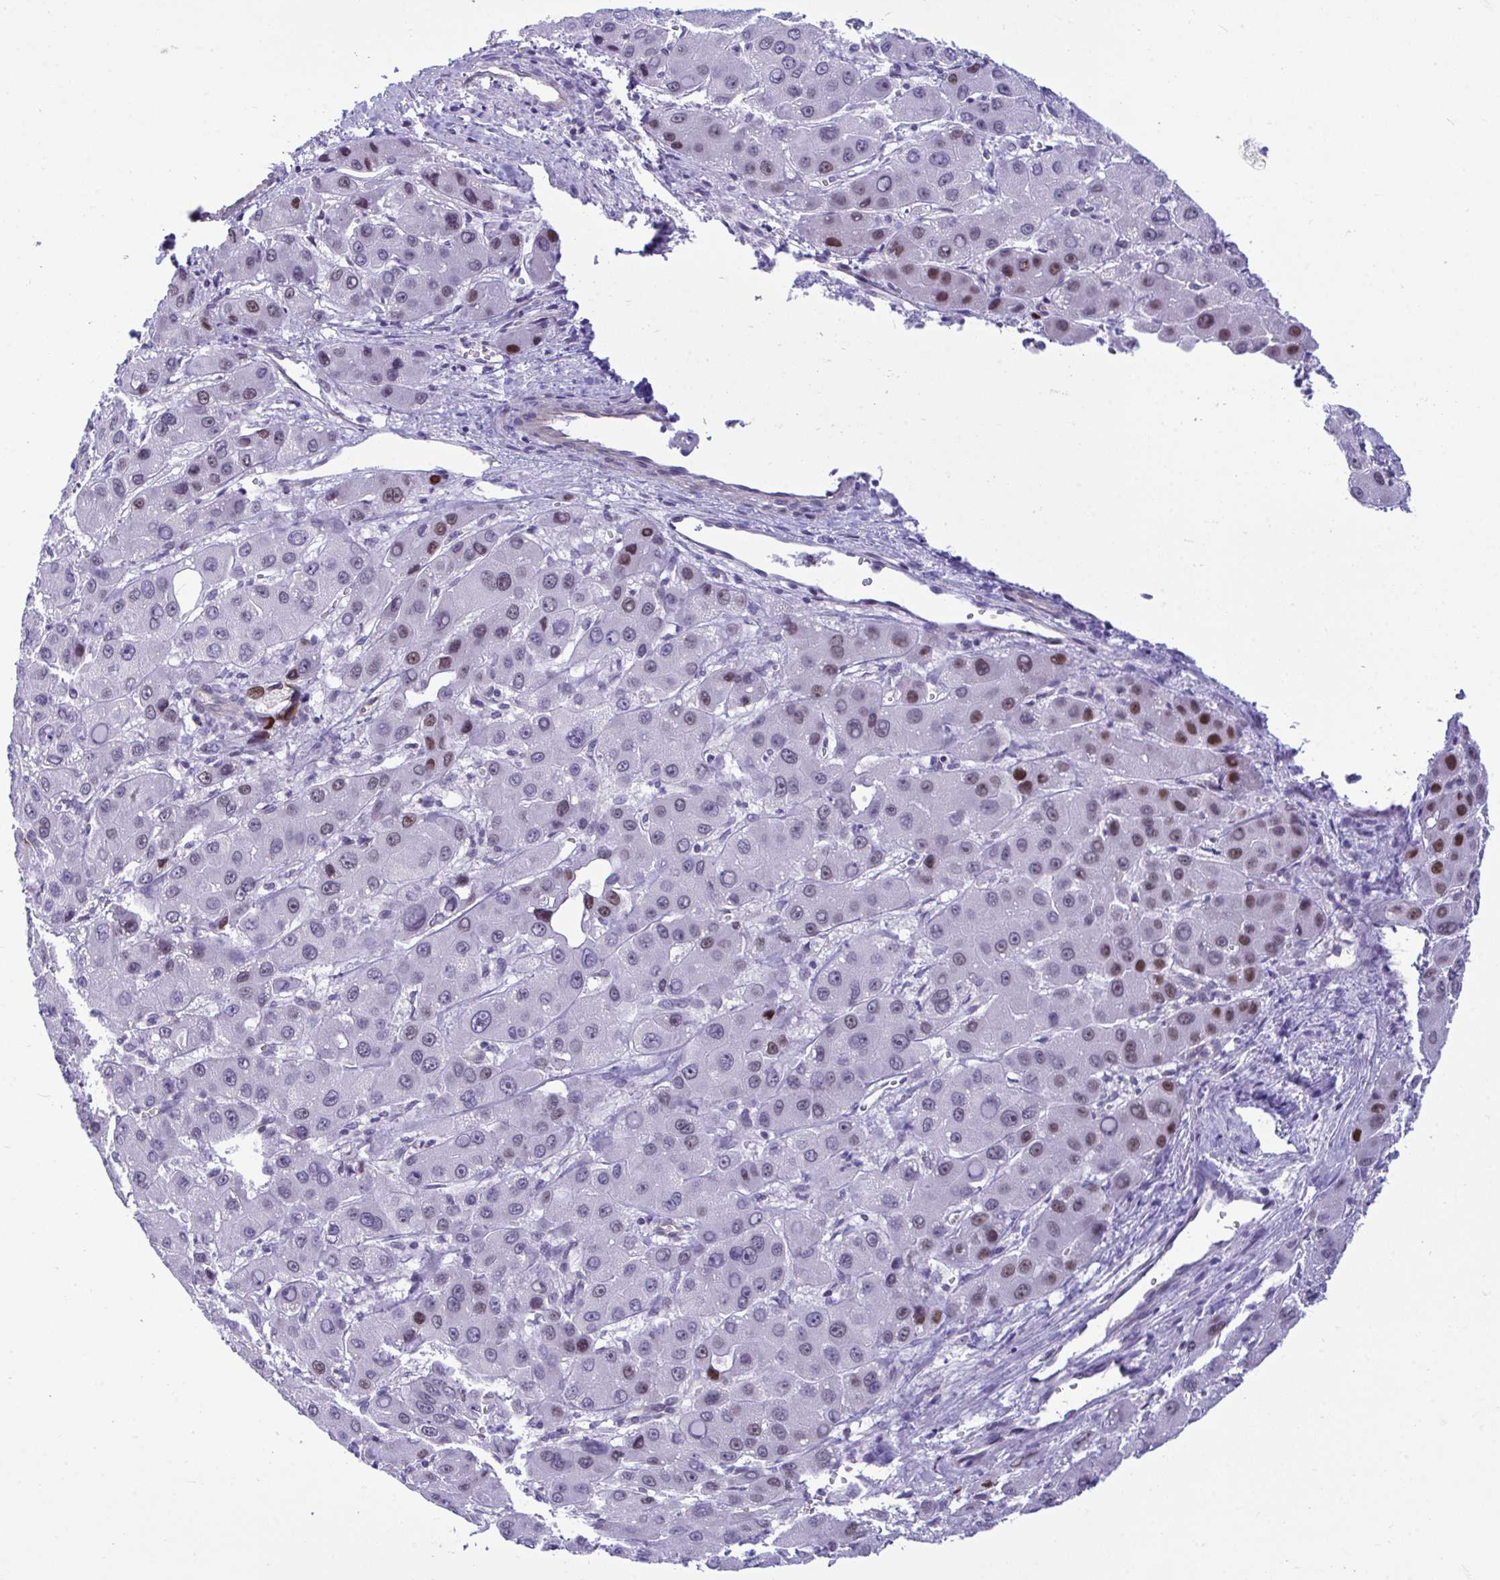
{"staining": {"intensity": "moderate", "quantity": "<25%", "location": "nuclear"}, "tissue": "liver cancer", "cell_type": "Tumor cells", "image_type": "cancer", "snomed": [{"axis": "morphology", "description": "Carcinoma, Hepatocellular, NOS"}, {"axis": "topography", "description": "Liver"}], "caption": "Protein staining reveals moderate nuclear staining in about <25% of tumor cells in liver cancer.", "gene": "SLC25A51", "patient": {"sex": "male", "age": 55}}